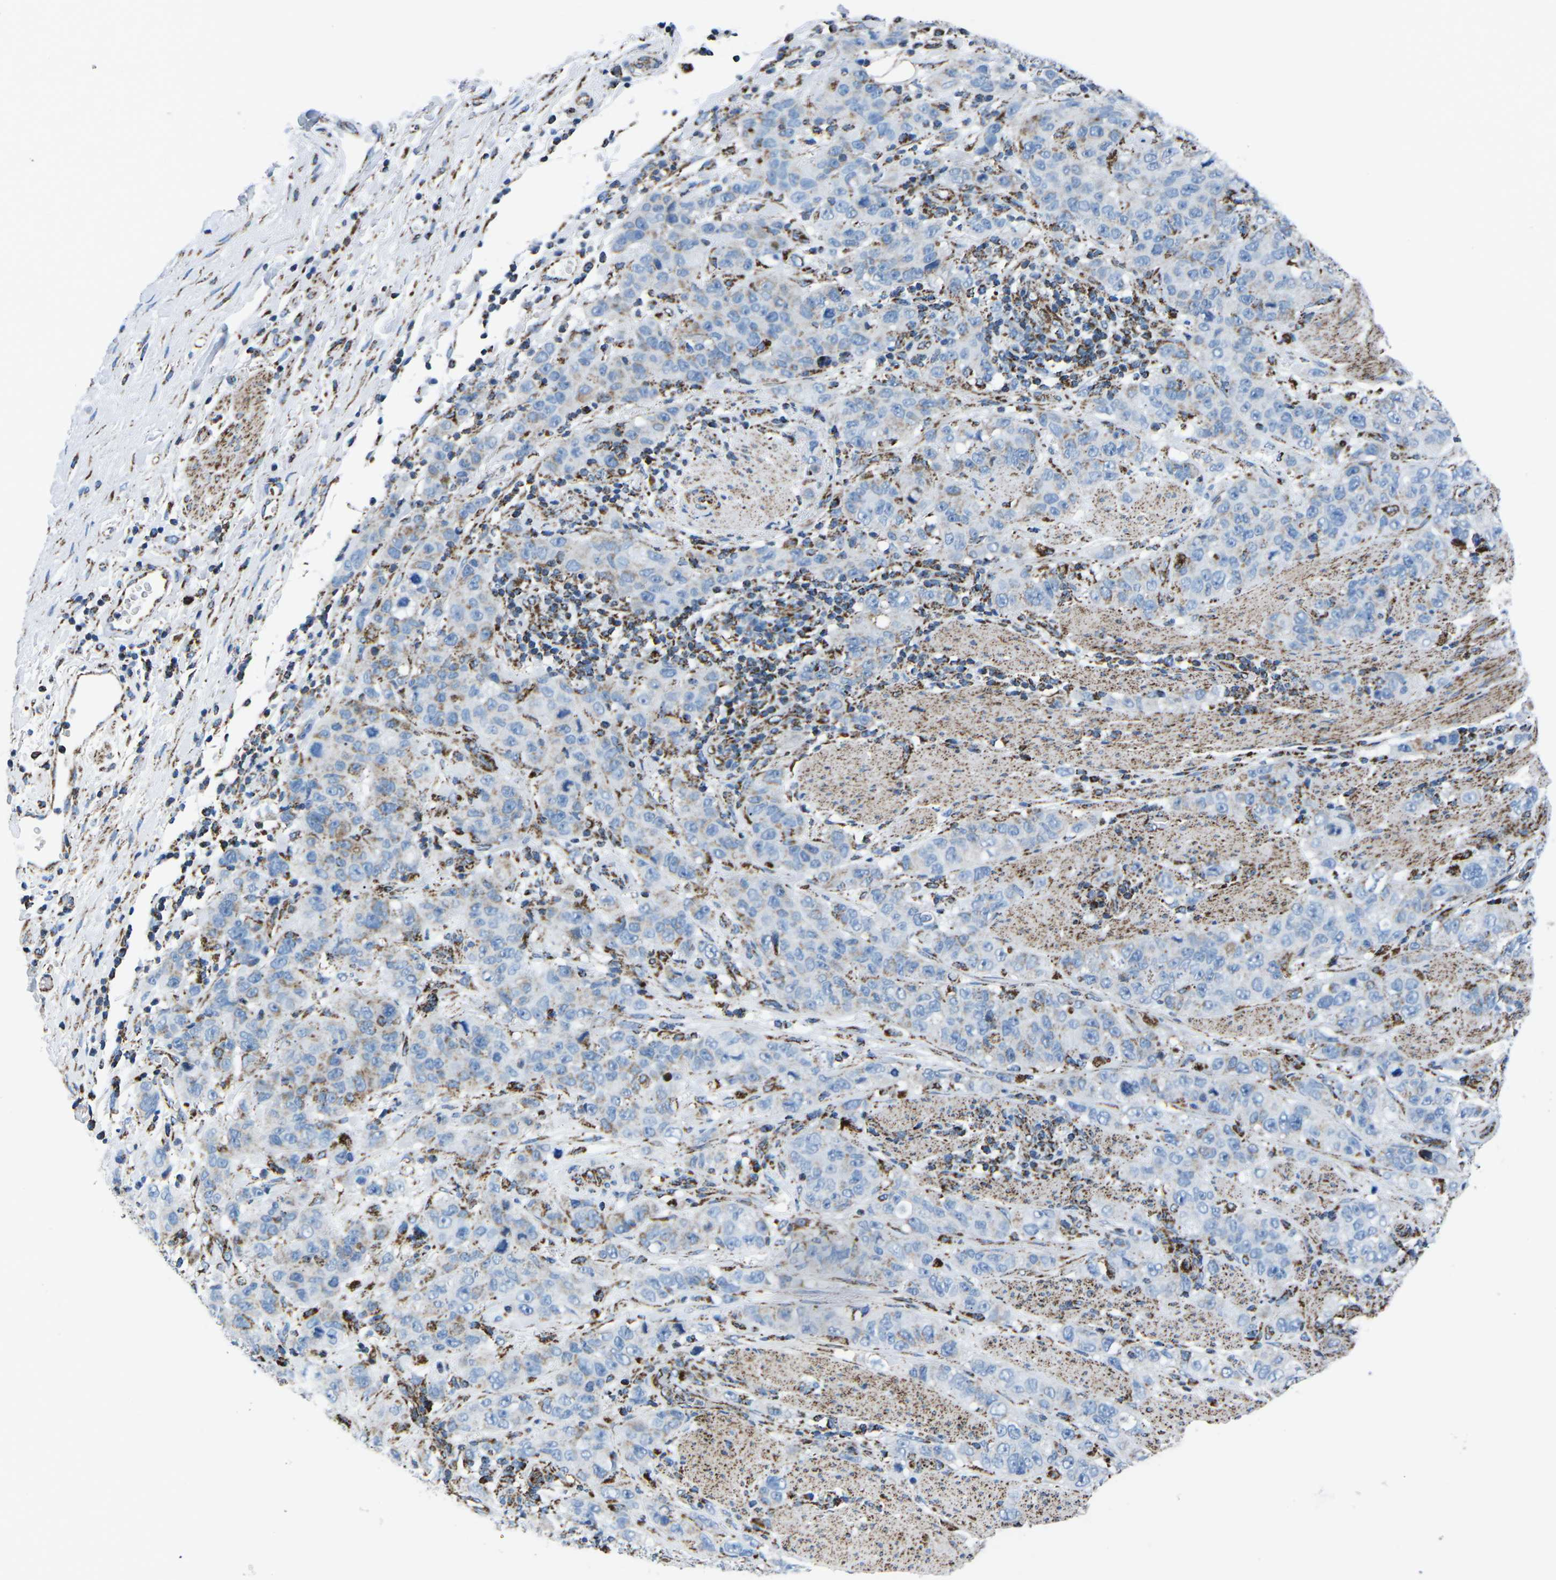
{"staining": {"intensity": "negative", "quantity": "none", "location": "none"}, "tissue": "stomach cancer", "cell_type": "Tumor cells", "image_type": "cancer", "snomed": [{"axis": "morphology", "description": "Adenocarcinoma, NOS"}, {"axis": "topography", "description": "Stomach"}], "caption": "There is no significant staining in tumor cells of stomach cancer (adenocarcinoma).", "gene": "MT-CO2", "patient": {"sex": "male", "age": 48}}